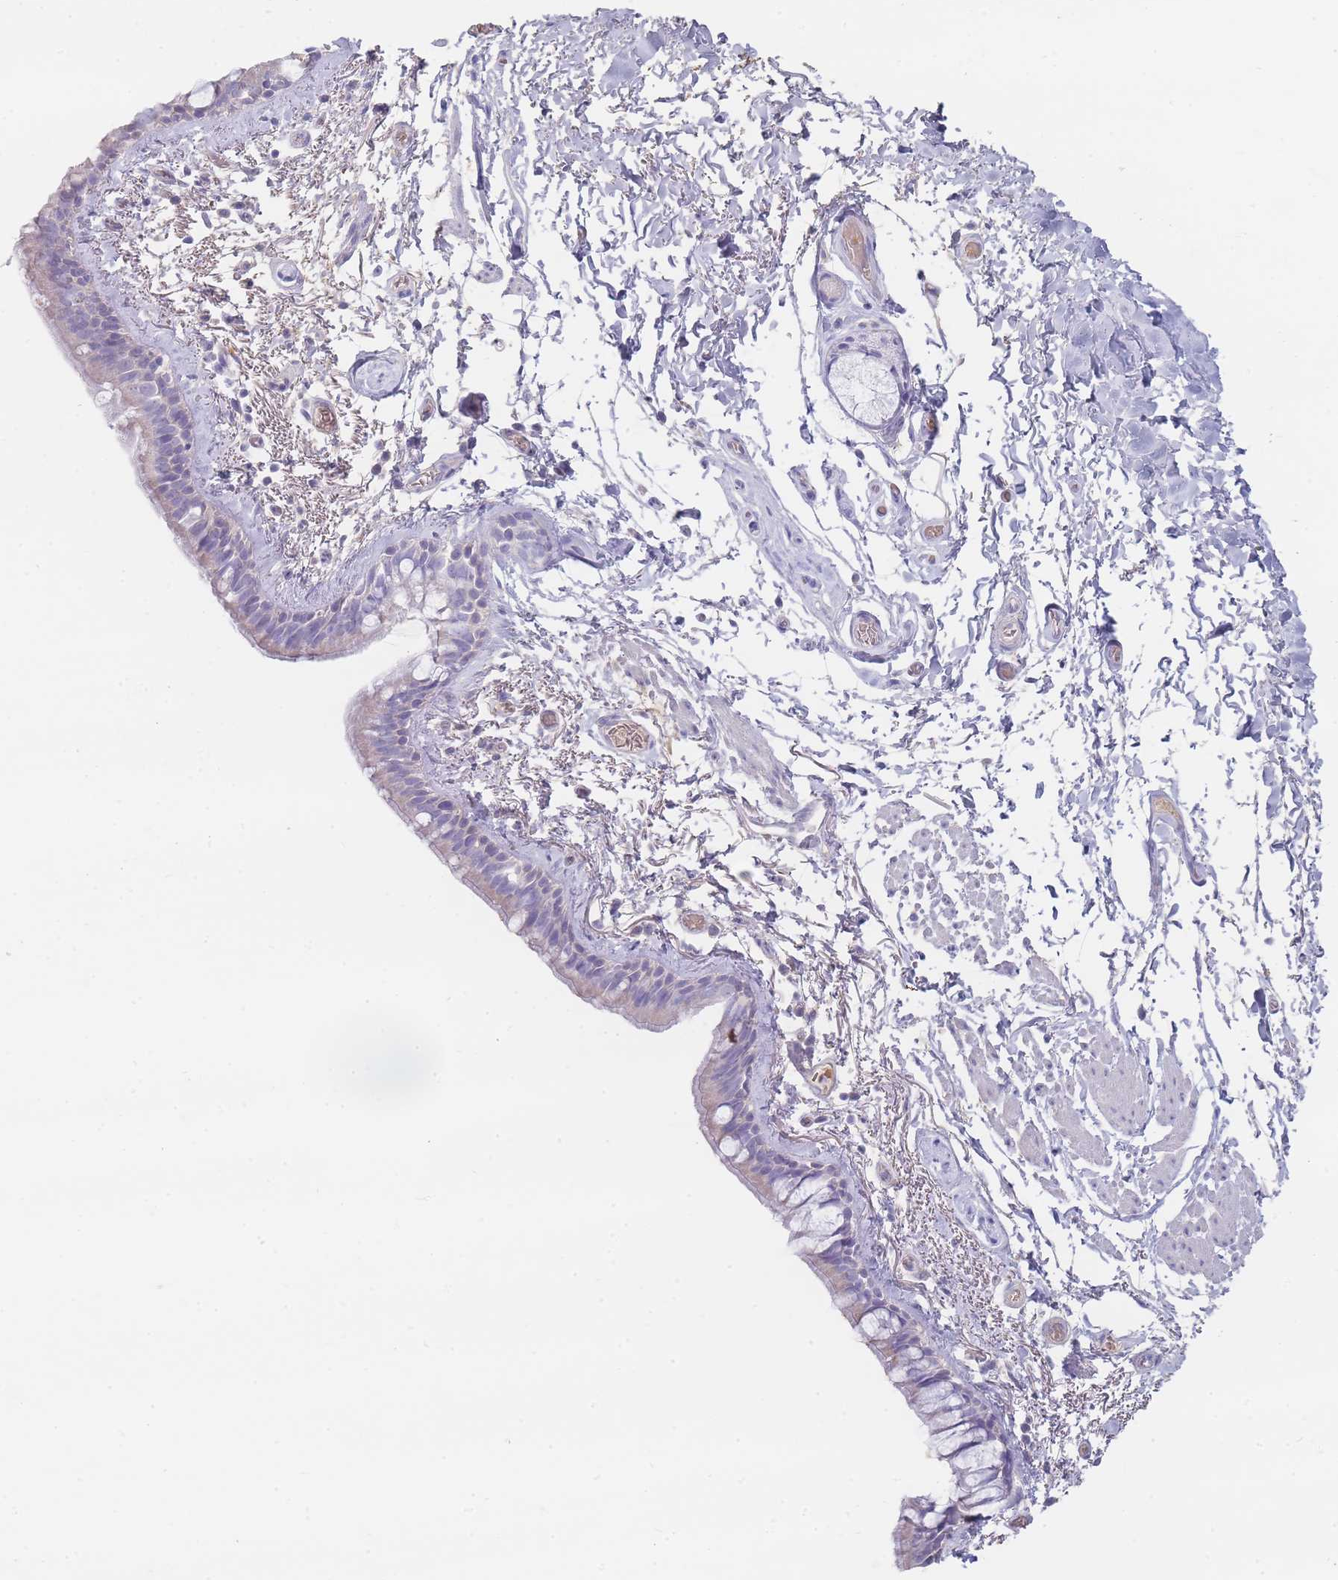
{"staining": {"intensity": "weak", "quantity": "<25%", "location": "cytoplasmic/membranous"}, "tissue": "bronchus", "cell_type": "Respiratory epithelial cells", "image_type": "normal", "snomed": [{"axis": "morphology", "description": "Normal tissue, NOS"}, {"axis": "topography", "description": "Cartilage tissue"}], "caption": "DAB (3,3'-diaminobenzidine) immunohistochemical staining of unremarkable bronchus shows no significant positivity in respiratory epithelial cells.", "gene": "ENSG00000284931", "patient": {"sex": "male", "age": 63}}